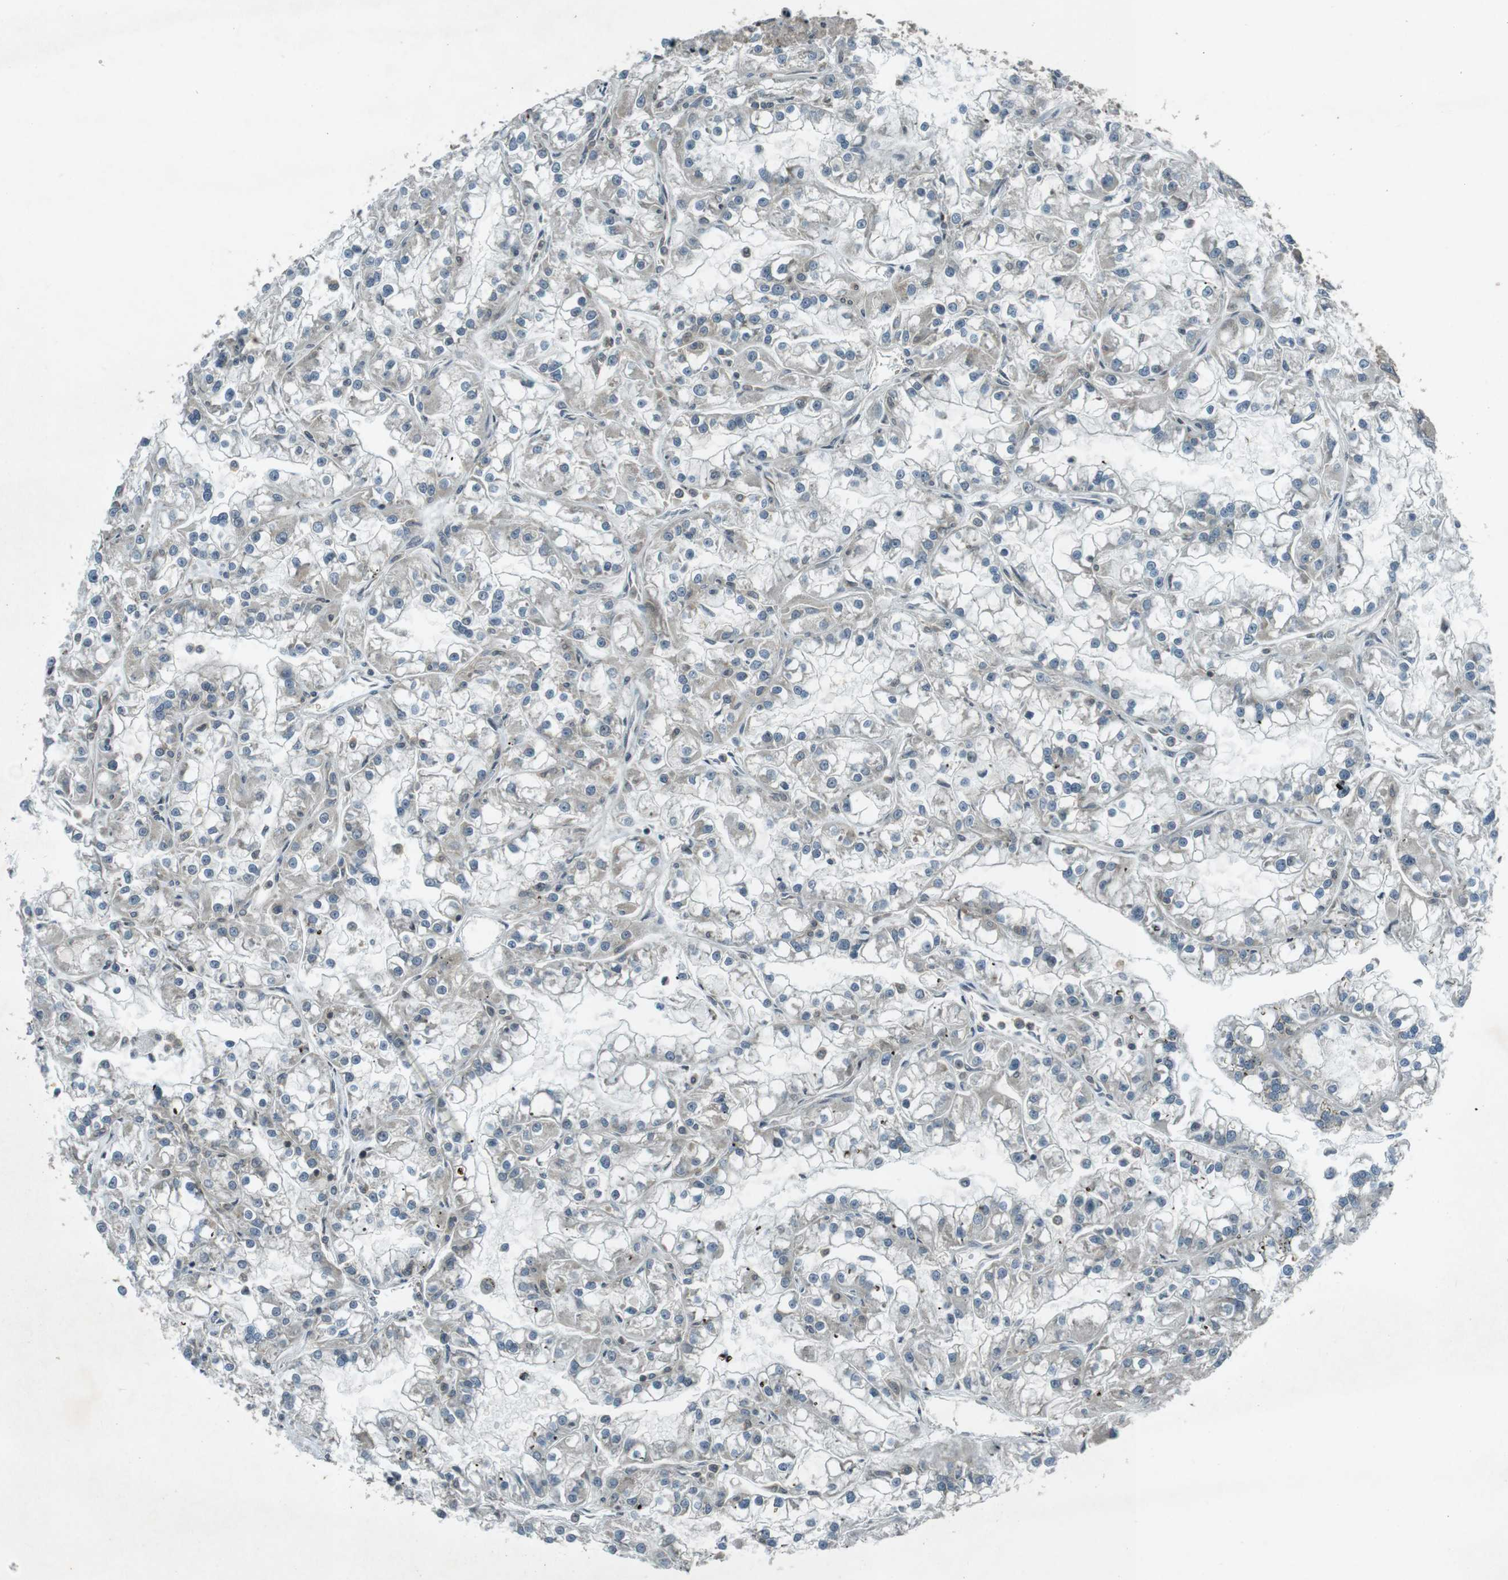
{"staining": {"intensity": "negative", "quantity": "none", "location": "none"}, "tissue": "renal cancer", "cell_type": "Tumor cells", "image_type": "cancer", "snomed": [{"axis": "morphology", "description": "Adenocarcinoma, NOS"}, {"axis": "topography", "description": "Kidney"}], "caption": "Tumor cells show no significant protein positivity in adenocarcinoma (renal). (IHC, brightfield microscopy, high magnification).", "gene": "ZYX", "patient": {"sex": "female", "age": 52}}